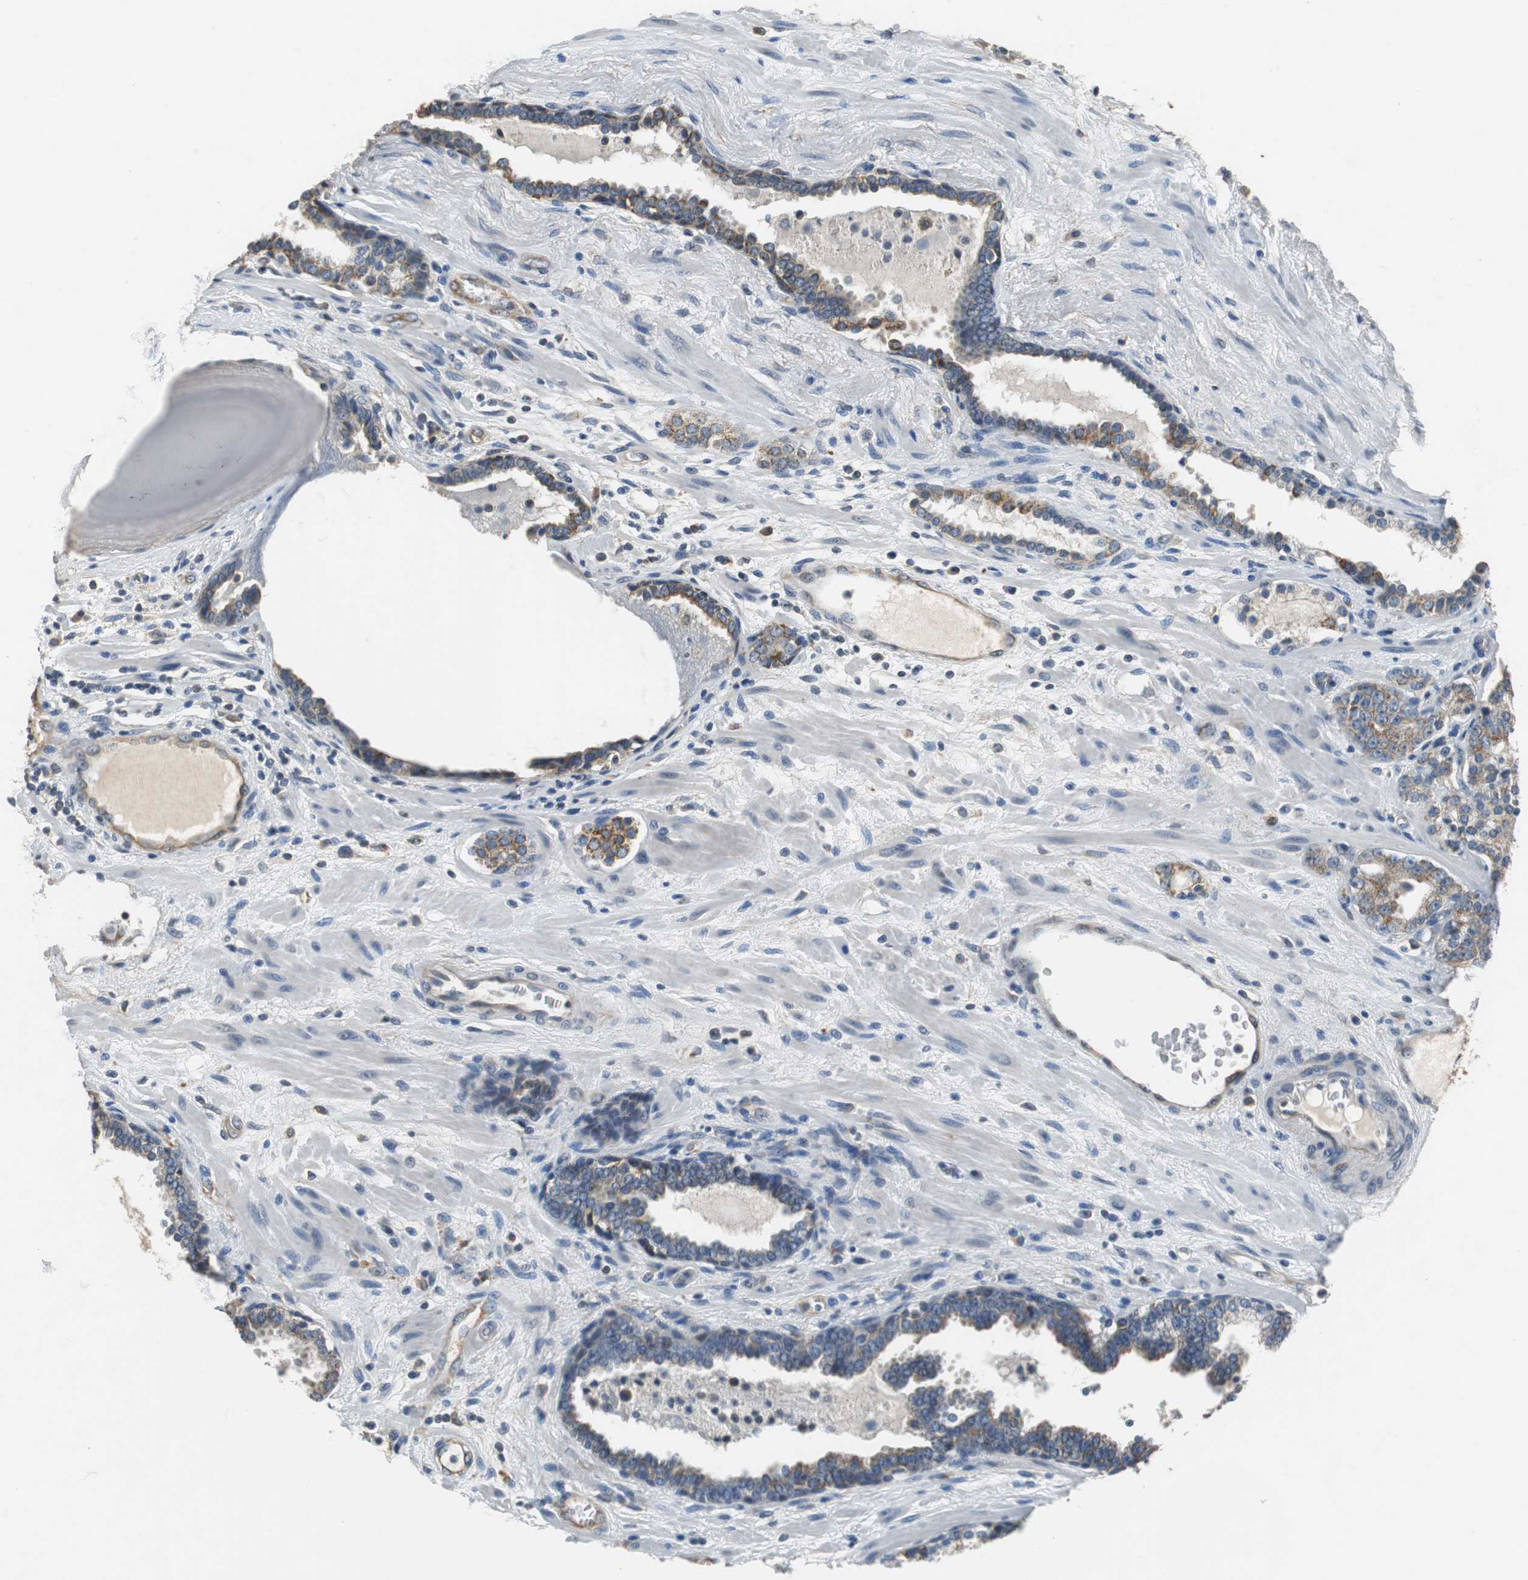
{"staining": {"intensity": "moderate", "quantity": ">75%", "location": "cytoplasmic/membranous"}, "tissue": "prostate cancer", "cell_type": "Tumor cells", "image_type": "cancer", "snomed": [{"axis": "morphology", "description": "Adenocarcinoma, Low grade"}, {"axis": "topography", "description": "Prostate"}], "caption": "An IHC histopathology image of tumor tissue is shown. Protein staining in brown labels moderate cytoplasmic/membranous positivity in prostate cancer (low-grade adenocarcinoma) within tumor cells. The protein of interest is stained brown, and the nuclei are stained in blue (DAB (3,3'-diaminobenzidine) IHC with brightfield microscopy, high magnification).", "gene": "ALDH4A1", "patient": {"sex": "male", "age": 63}}